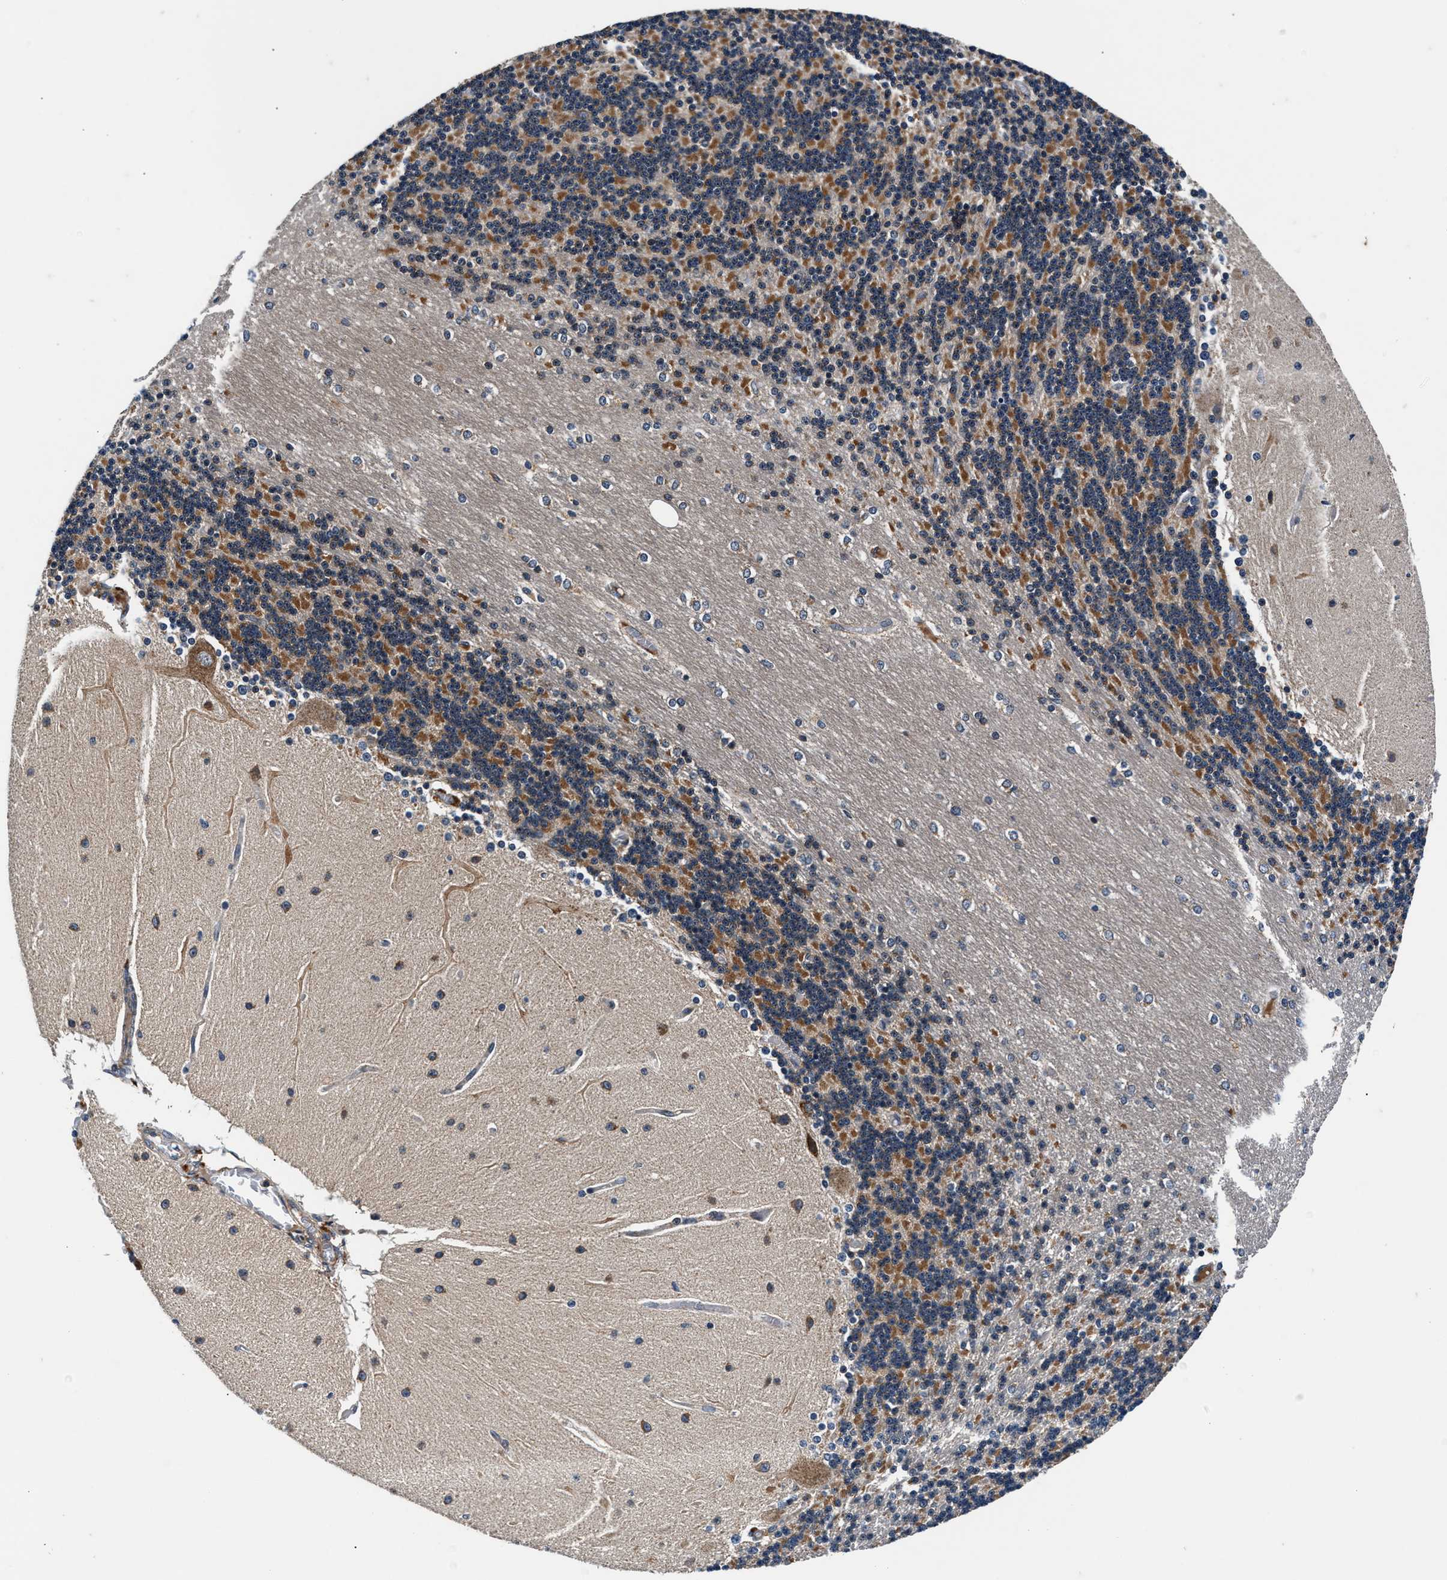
{"staining": {"intensity": "moderate", "quantity": "<25%", "location": "cytoplasmic/membranous"}, "tissue": "cerebellum", "cell_type": "Cells in granular layer", "image_type": "normal", "snomed": [{"axis": "morphology", "description": "Normal tissue, NOS"}, {"axis": "topography", "description": "Cerebellum"}], "caption": "Cells in granular layer exhibit moderate cytoplasmic/membranous expression in approximately <25% of cells in unremarkable cerebellum.", "gene": "IMMT", "patient": {"sex": "female", "age": 54}}